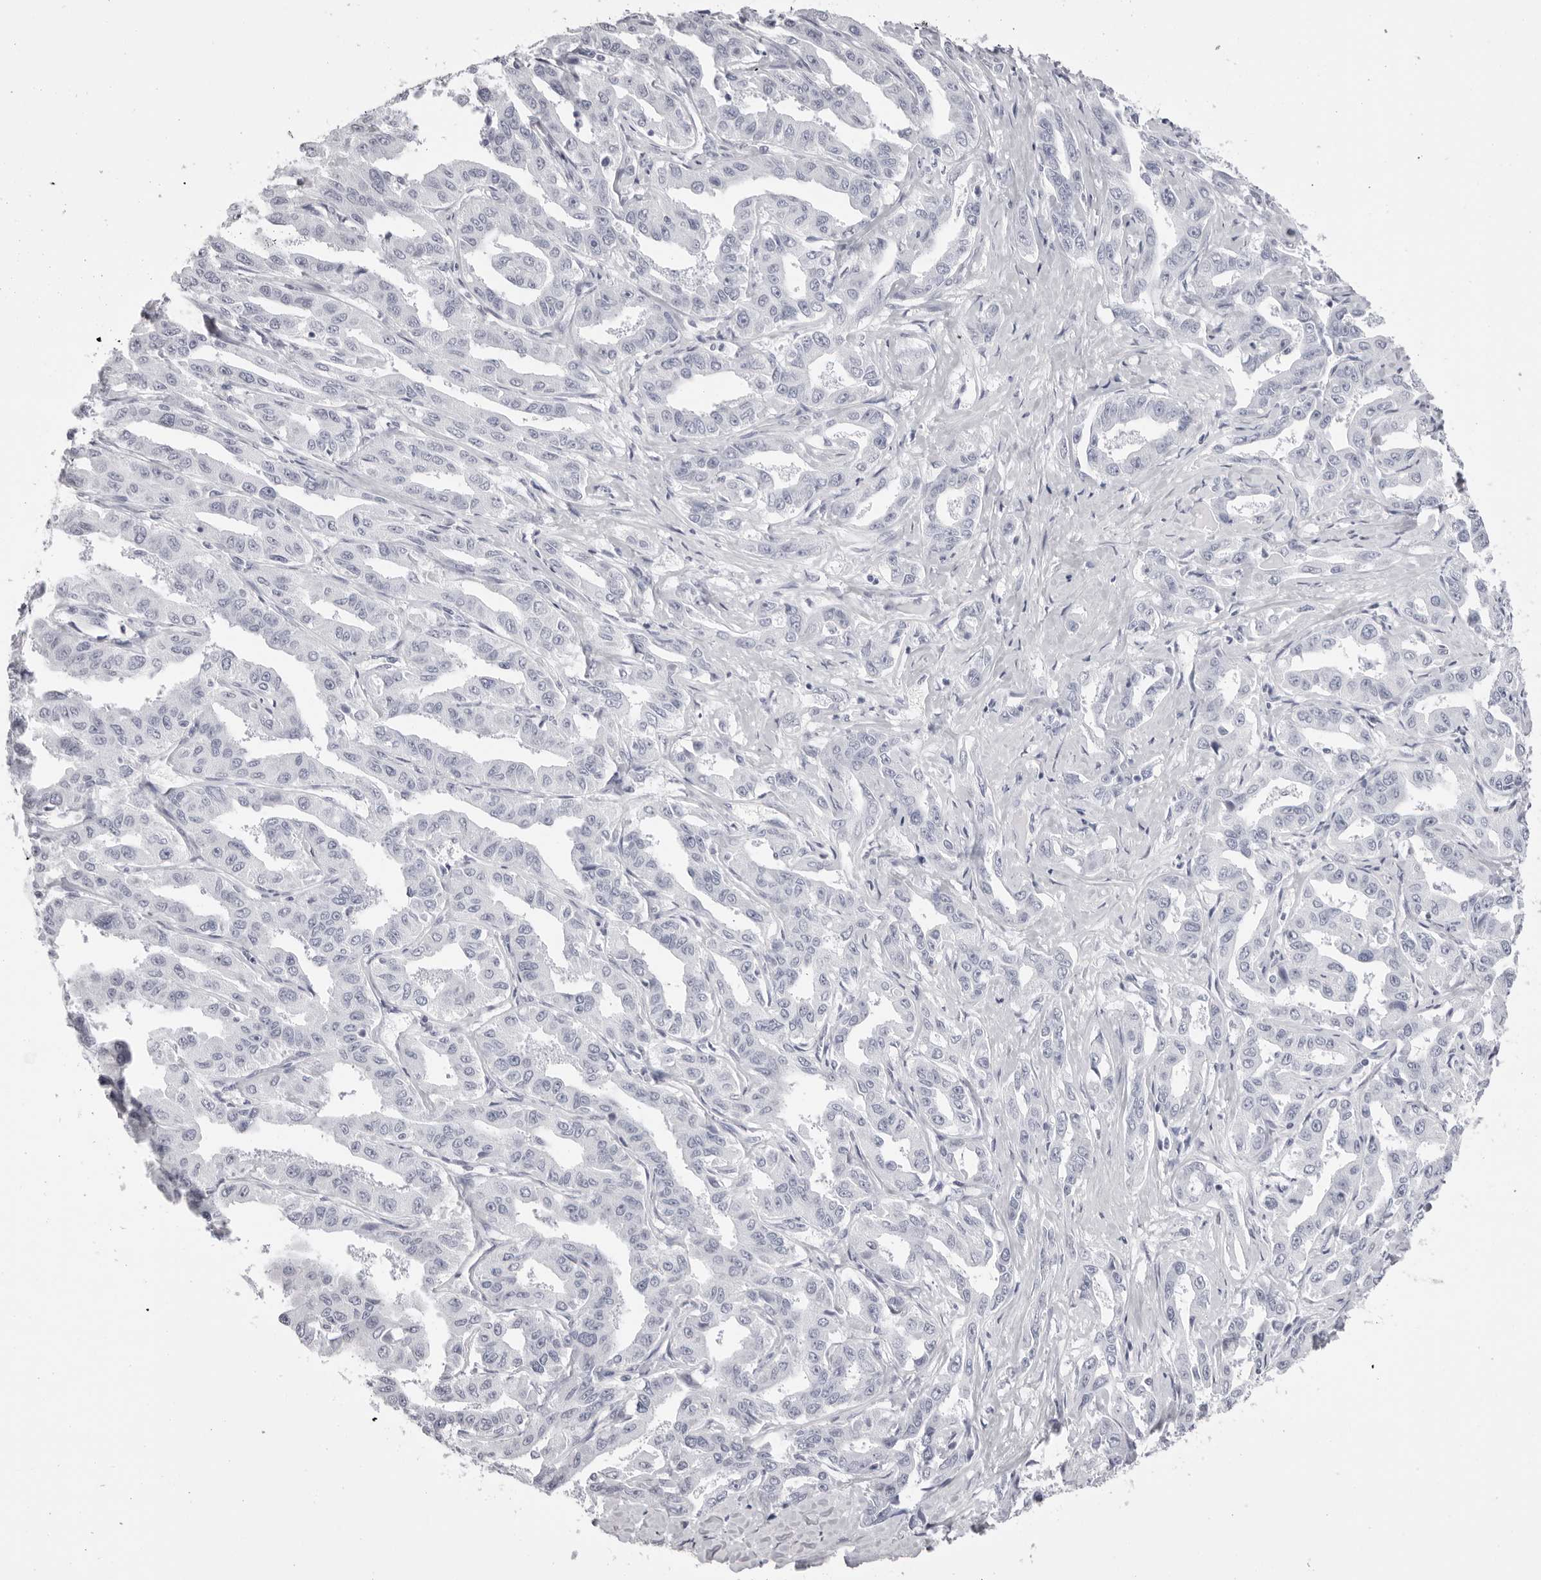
{"staining": {"intensity": "negative", "quantity": "none", "location": "none"}, "tissue": "liver cancer", "cell_type": "Tumor cells", "image_type": "cancer", "snomed": [{"axis": "morphology", "description": "Cholangiocarcinoma"}, {"axis": "topography", "description": "Liver"}], "caption": "High power microscopy photomicrograph of an immunohistochemistry (IHC) image of liver cholangiocarcinoma, revealing no significant positivity in tumor cells.", "gene": "RHO", "patient": {"sex": "male", "age": 59}}